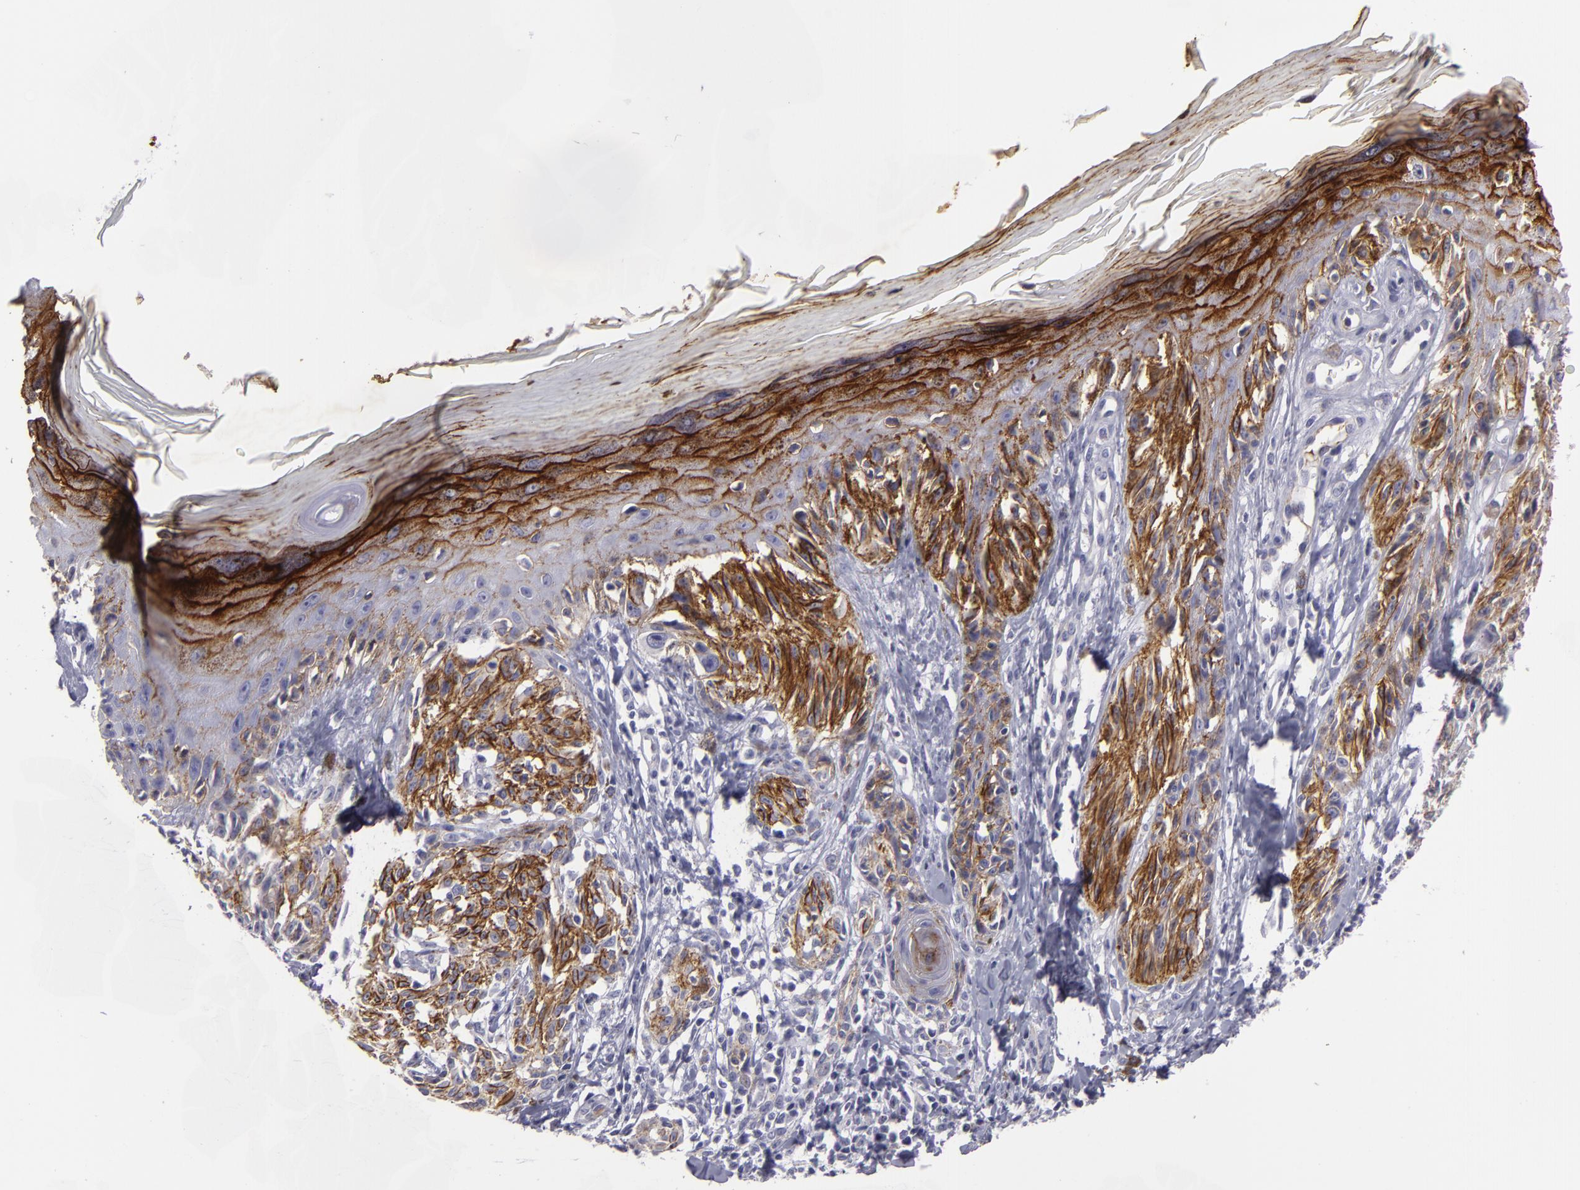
{"staining": {"intensity": "moderate", "quantity": "25%-75%", "location": "cytoplasmic/membranous"}, "tissue": "melanoma", "cell_type": "Tumor cells", "image_type": "cancer", "snomed": [{"axis": "morphology", "description": "Malignant melanoma, NOS"}, {"axis": "topography", "description": "Skin"}], "caption": "This is an image of immunohistochemistry staining of malignant melanoma, which shows moderate expression in the cytoplasmic/membranous of tumor cells.", "gene": "CTNNB1", "patient": {"sex": "female", "age": 77}}